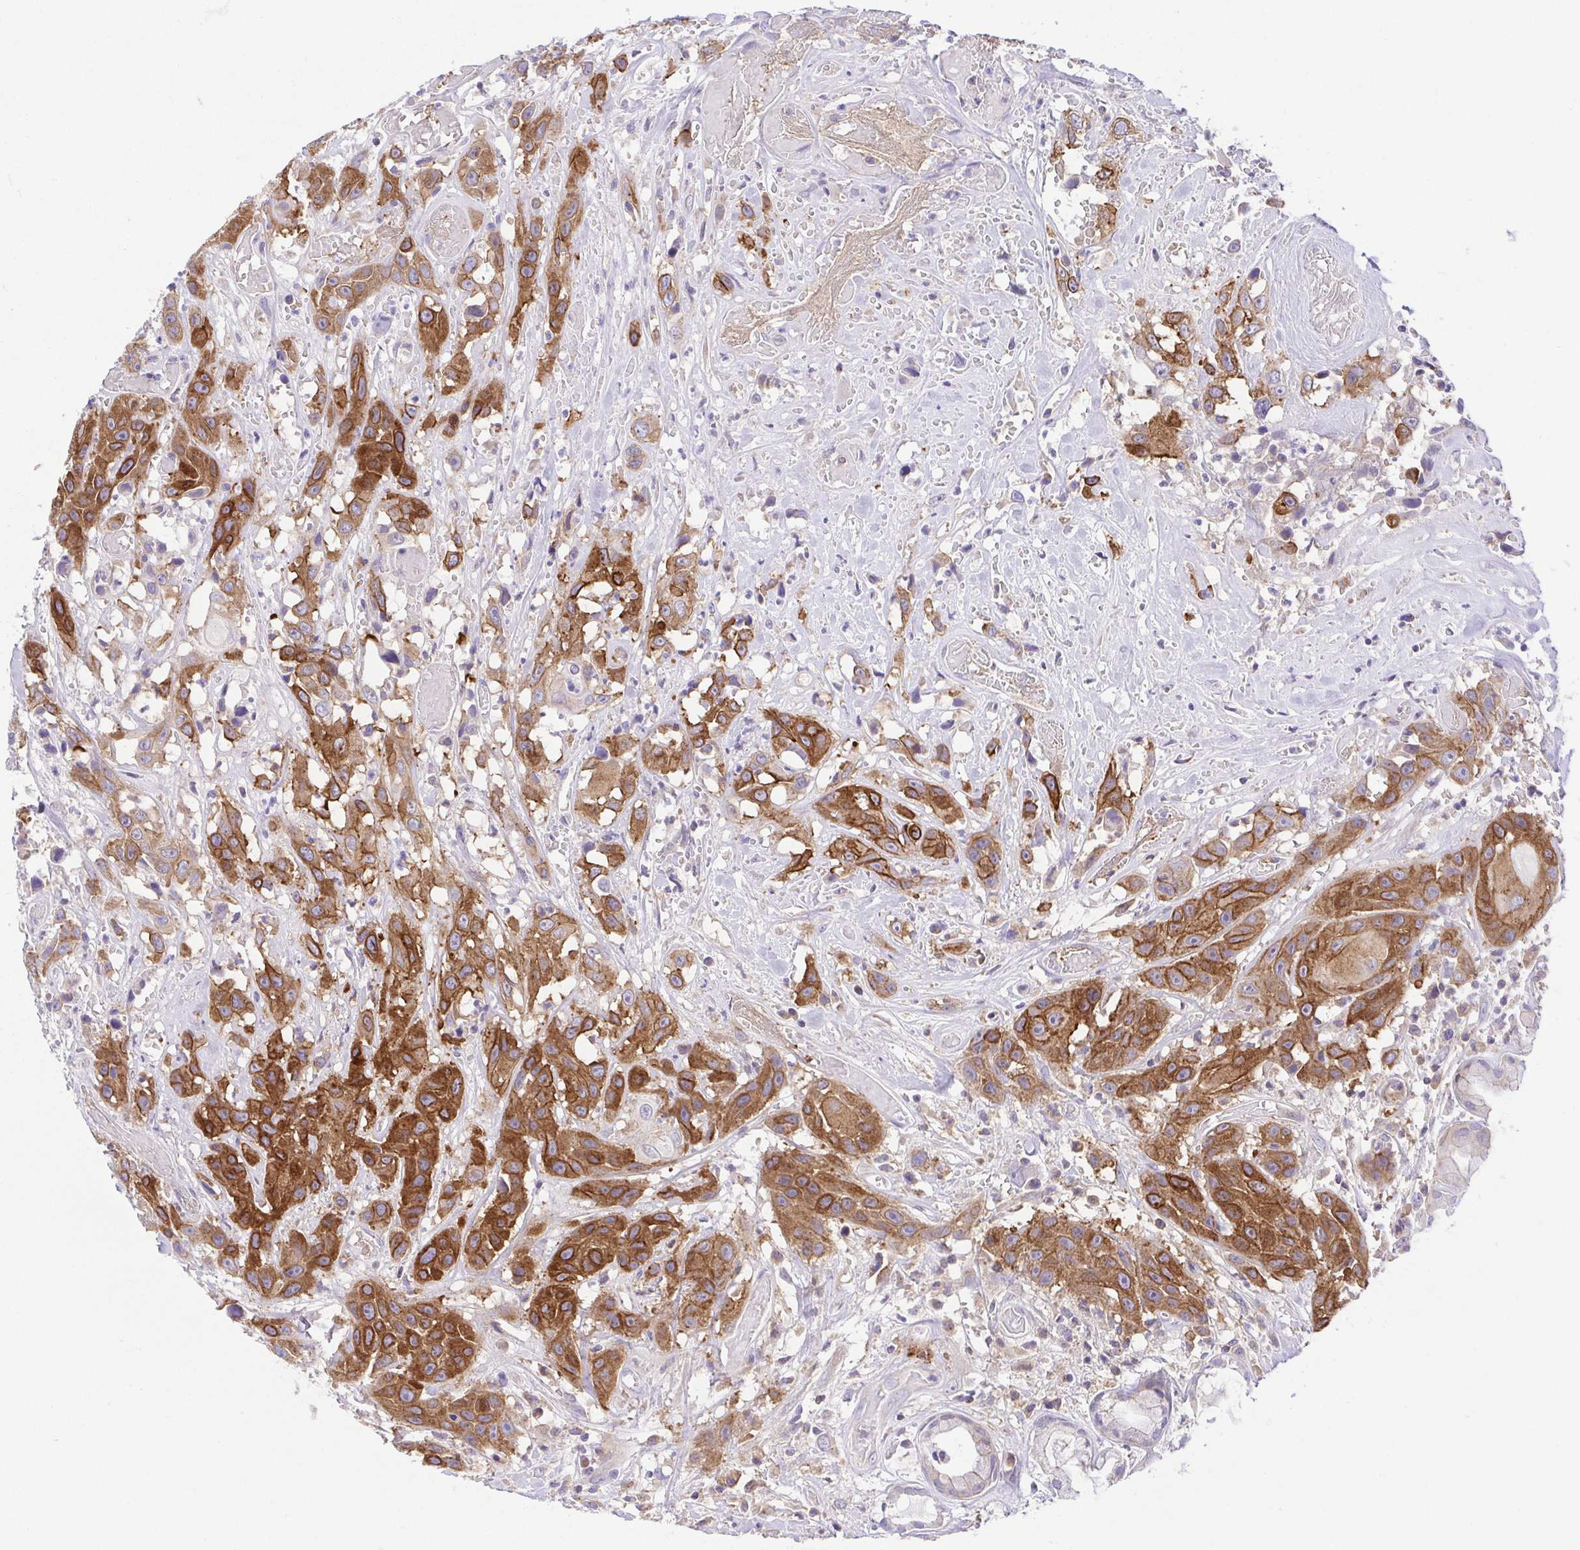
{"staining": {"intensity": "strong", "quantity": ">75%", "location": "cytoplasmic/membranous"}, "tissue": "head and neck cancer", "cell_type": "Tumor cells", "image_type": "cancer", "snomed": [{"axis": "morphology", "description": "Squamous cell carcinoma, NOS"}, {"axis": "topography", "description": "Head-Neck"}], "caption": "Squamous cell carcinoma (head and neck) tissue reveals strong cytoplasmic/membranous positivity in about >75% of tumor cells, visualized by immunohistochemistry.", "gene": "SLC13A1", "patient": {"sex": "male", "age": 57}}